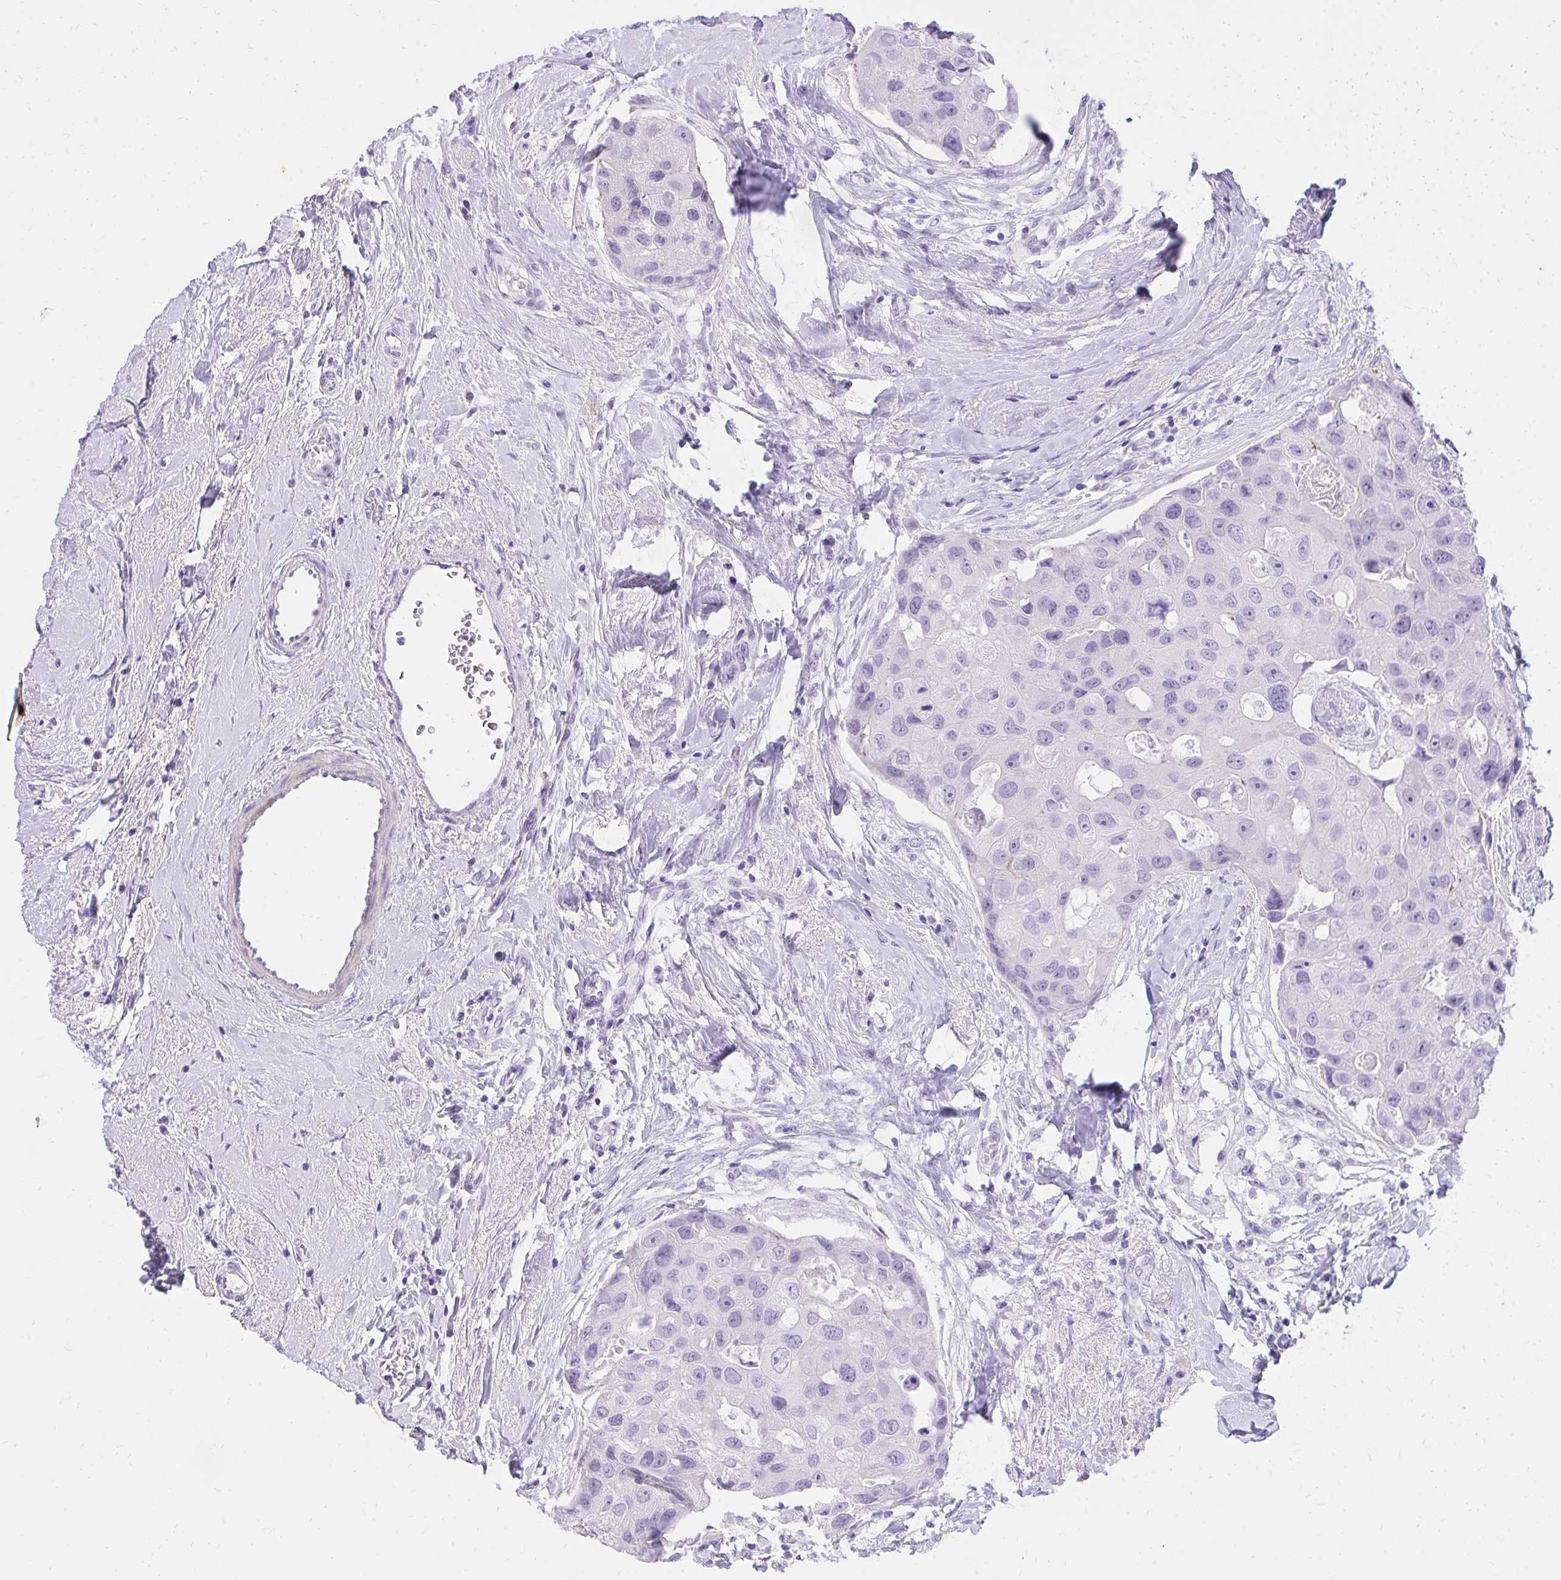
{"staining": {"intensity": "negative", "quantity": "none", "location": "none"}, "tissue": "breast cancer", "cell_type": "Tumor cells", "image_type": "cancer", "snomed": [{"axis": "morphology", "description": "Duct carcinoma"}, {"axis": "topography", "description": "Breast"}], "caption": "Immunohistochemical staining of human intraductal carcinoma (breast) demonstrates no significant positivity in tumor cells.", "gene": "KLK1", "patient": {"sex": "female", "age": 43}}